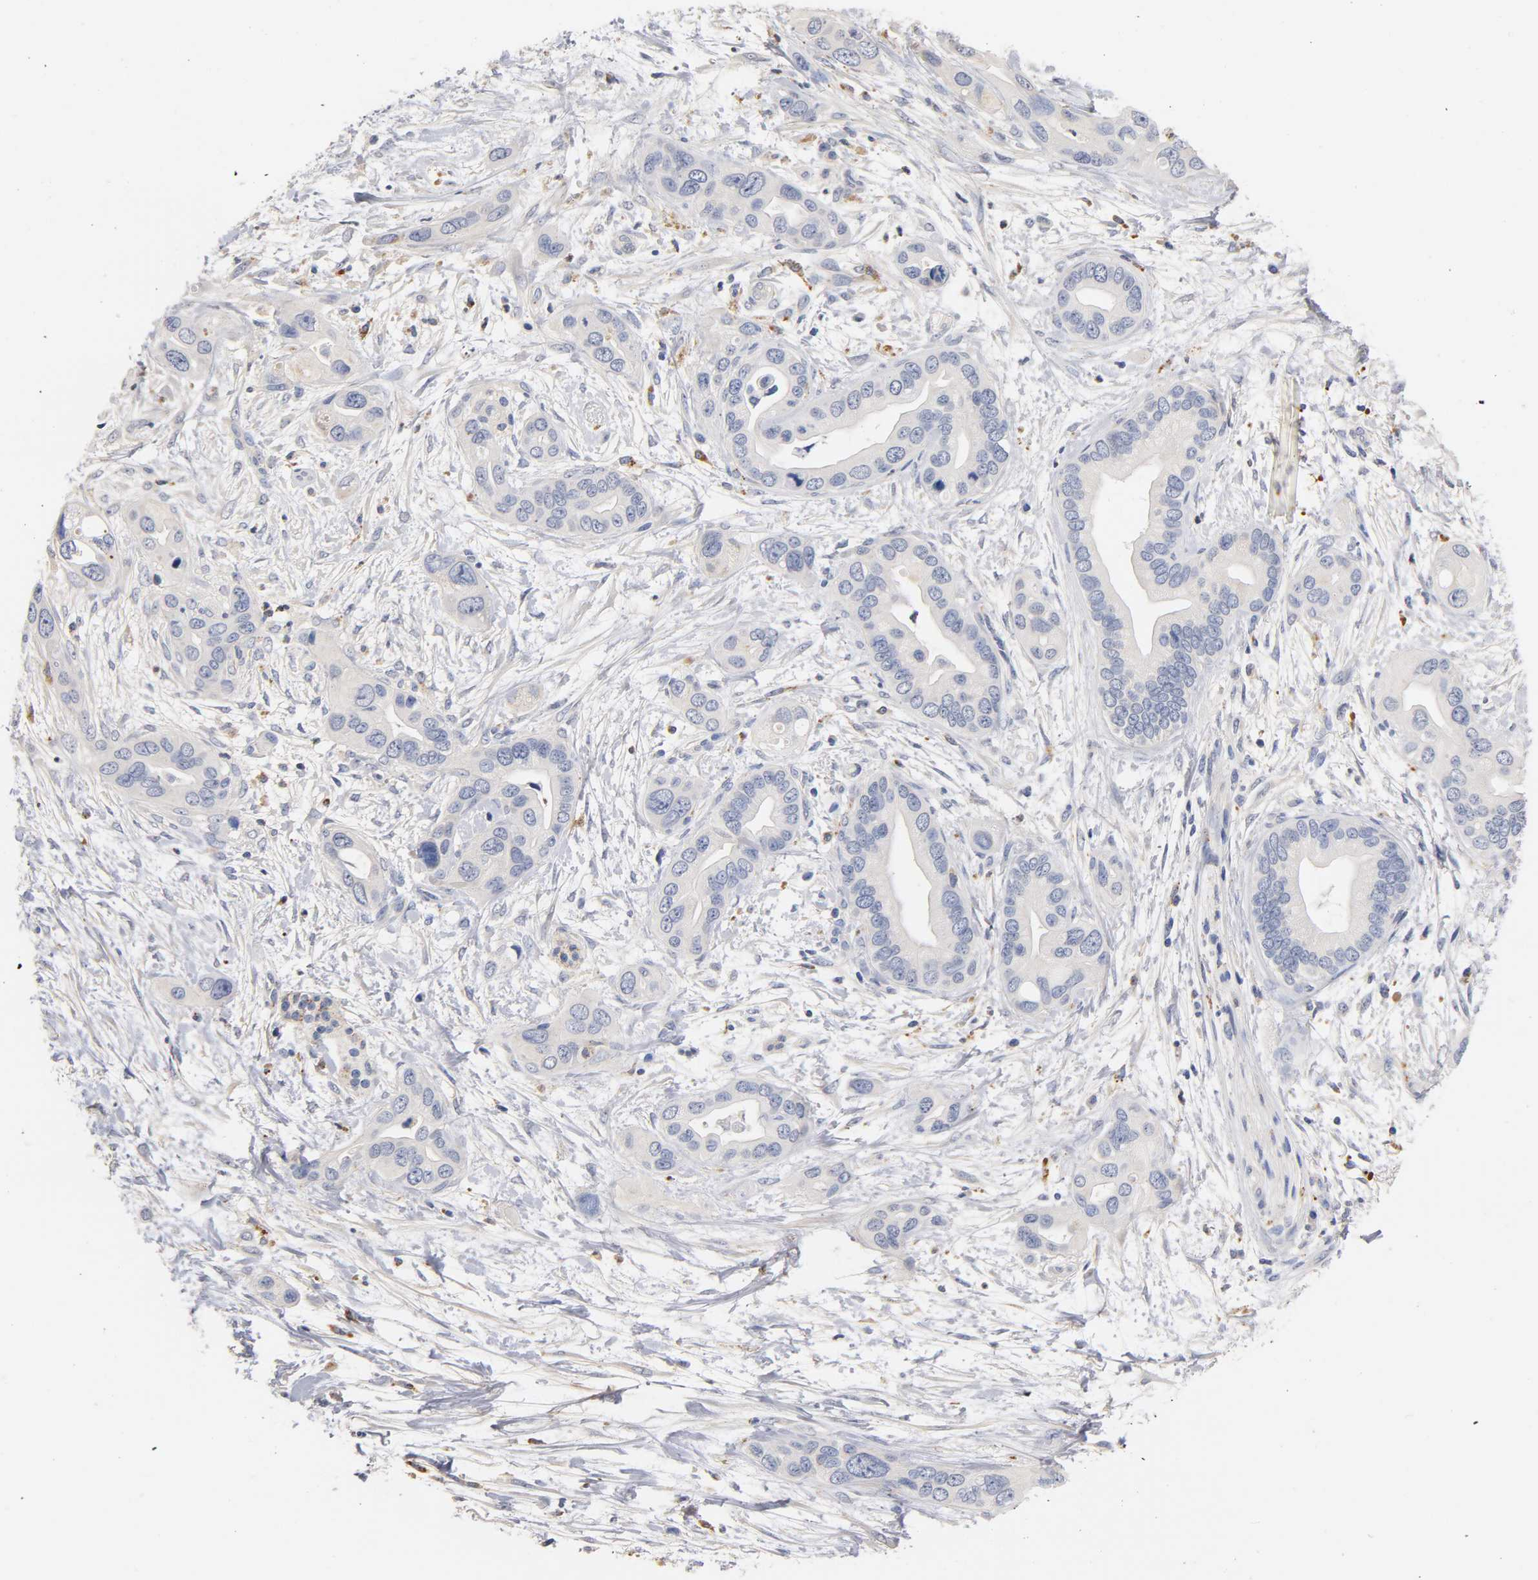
{"staining": {"intensity": "negative", "quantity": "none", "location": "none"}, "tissue": "pancreatic cancer", "cell_type": "Tumor cells", "image_type": "cancer", "snomed": [{"axis": "morphology", "description": "Adenocarcinoma, NOS"}, {"axis": "topography", "description": "Pancreas"}], "caption": "IHC histopathology image of human pancreatic cancer stained for a protein (brown), which shows no expression in tumor cells.", "gene": "SEMA5A", "patient": {"sex": "female", "age": 77}}